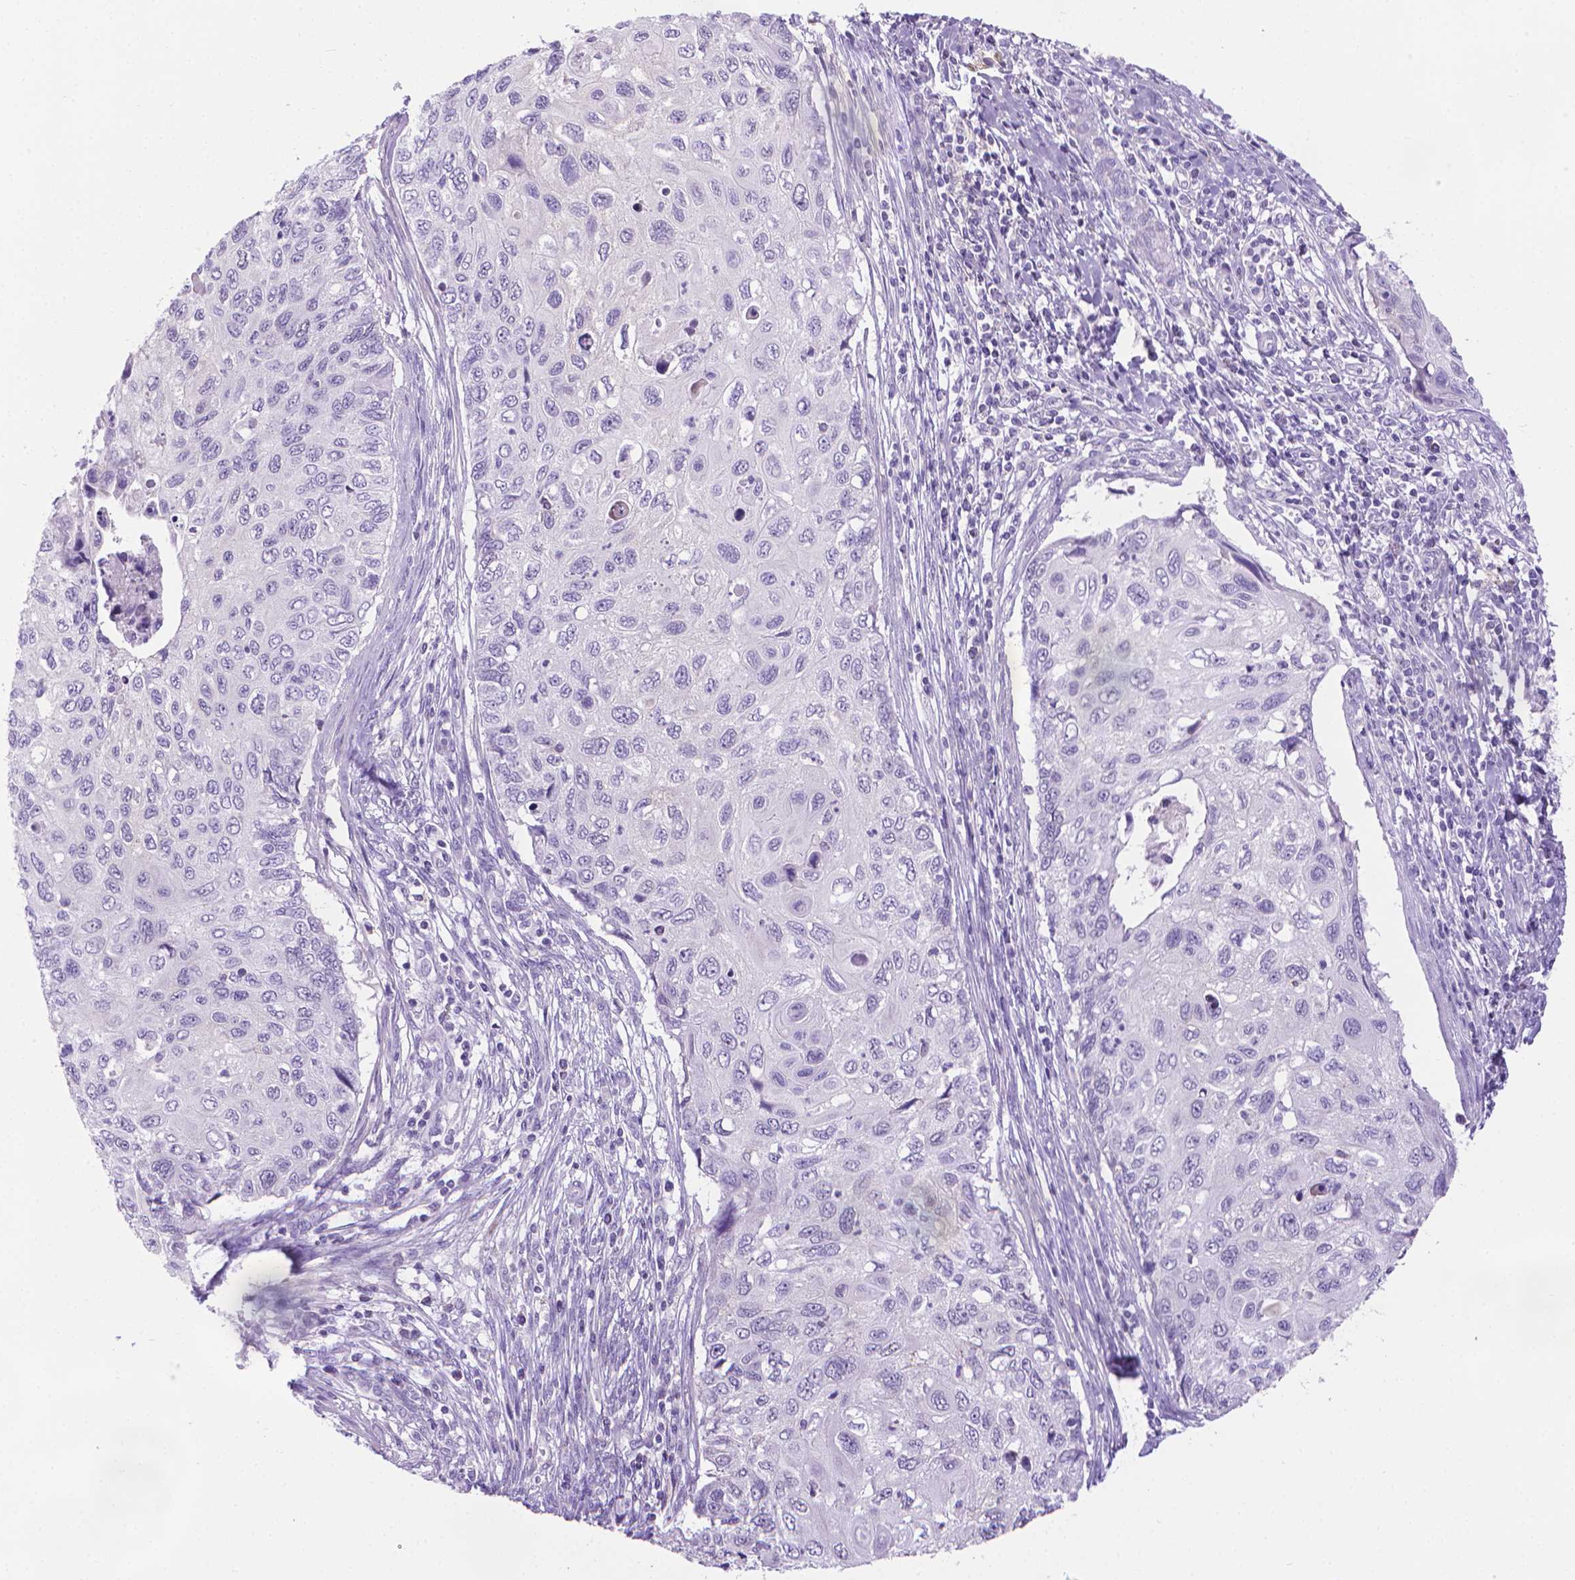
{"staining": {"intensity": "negative", "quantity": "none", "location": "none"}, "tissue": "cervical cancer", "cell_type": "Tumor cells", "image_type": "cancer", "snomed": [{"axis": "morphology", "description": "Squamous cell carcinoma, NOS"}, {"axis": "topography", "description": "Cervix"}], "caption": "Immunohistochemistry micrograph of cervical cancer (squamous cell carcinoma) stained for a protein (brown), which demonstrates no staining in tumor cells.", "gene": "SPAG6", "patient": {"sex": "female", "age": 70}}